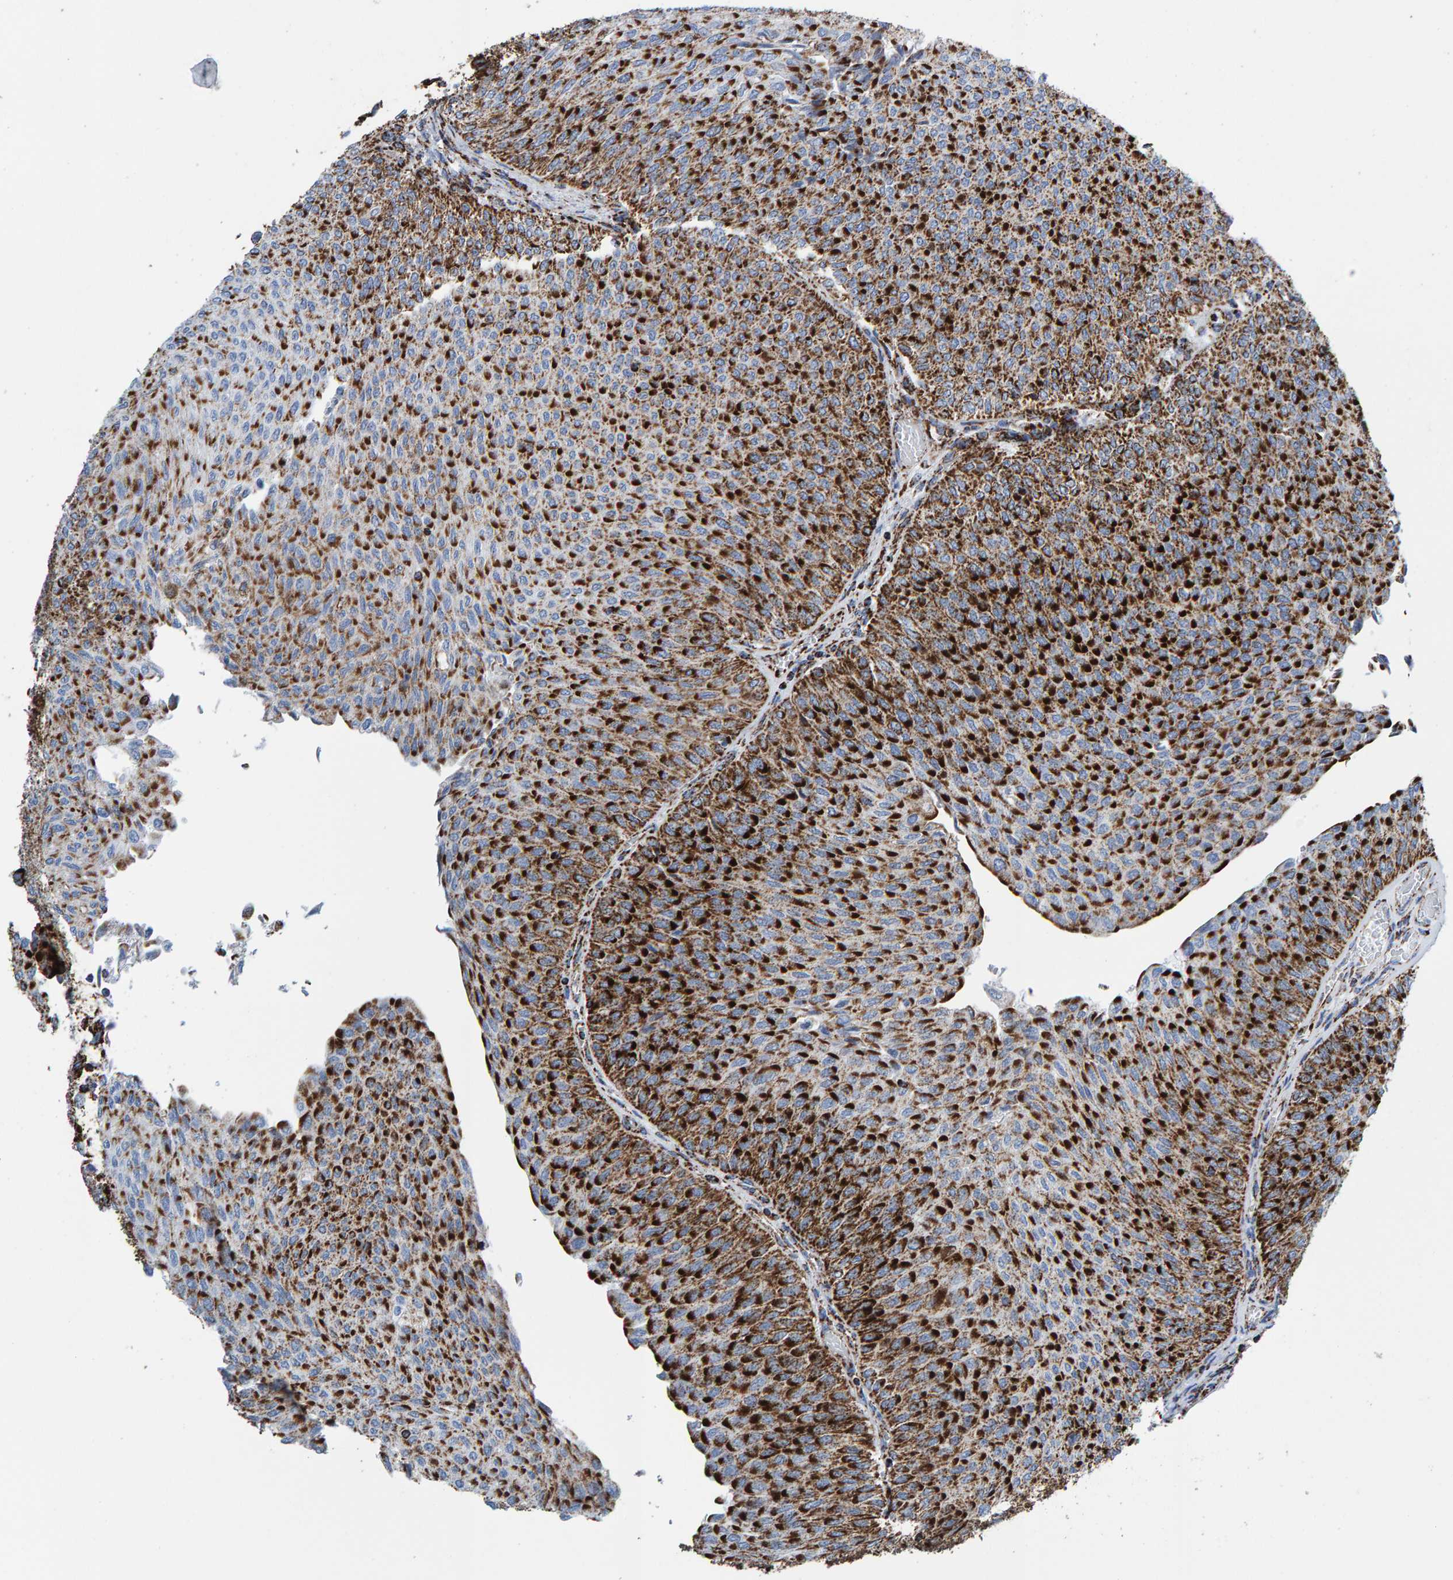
{"staining": {"intensity": "strong", "quantity": ">75%", "location": "cytoplasmic/membranous"}, "tissue": "urothelial cancer", "cell_type": "Tumor cells", "image_type": "cancer", "snomed": [{"axis": "morphology", "description": "Urothelial carcinoma, Low grade"}, {"axis": "topography", "description": "Urinary bladder"}], "caption": "The photomicrograph exhibits staining of urothelial carcinoma (low-grade), revealing strong cytoplasmic/membranous protein expression (brown color) within tumor cells. The staining was performed using DAB to visualize the protein expression in brown, while the nuclei were stained in blue with hematoxylin (Magnification: 20x).", "gene": "ENSG00000262660", "patient": {"sex": "male", "age": 78}}